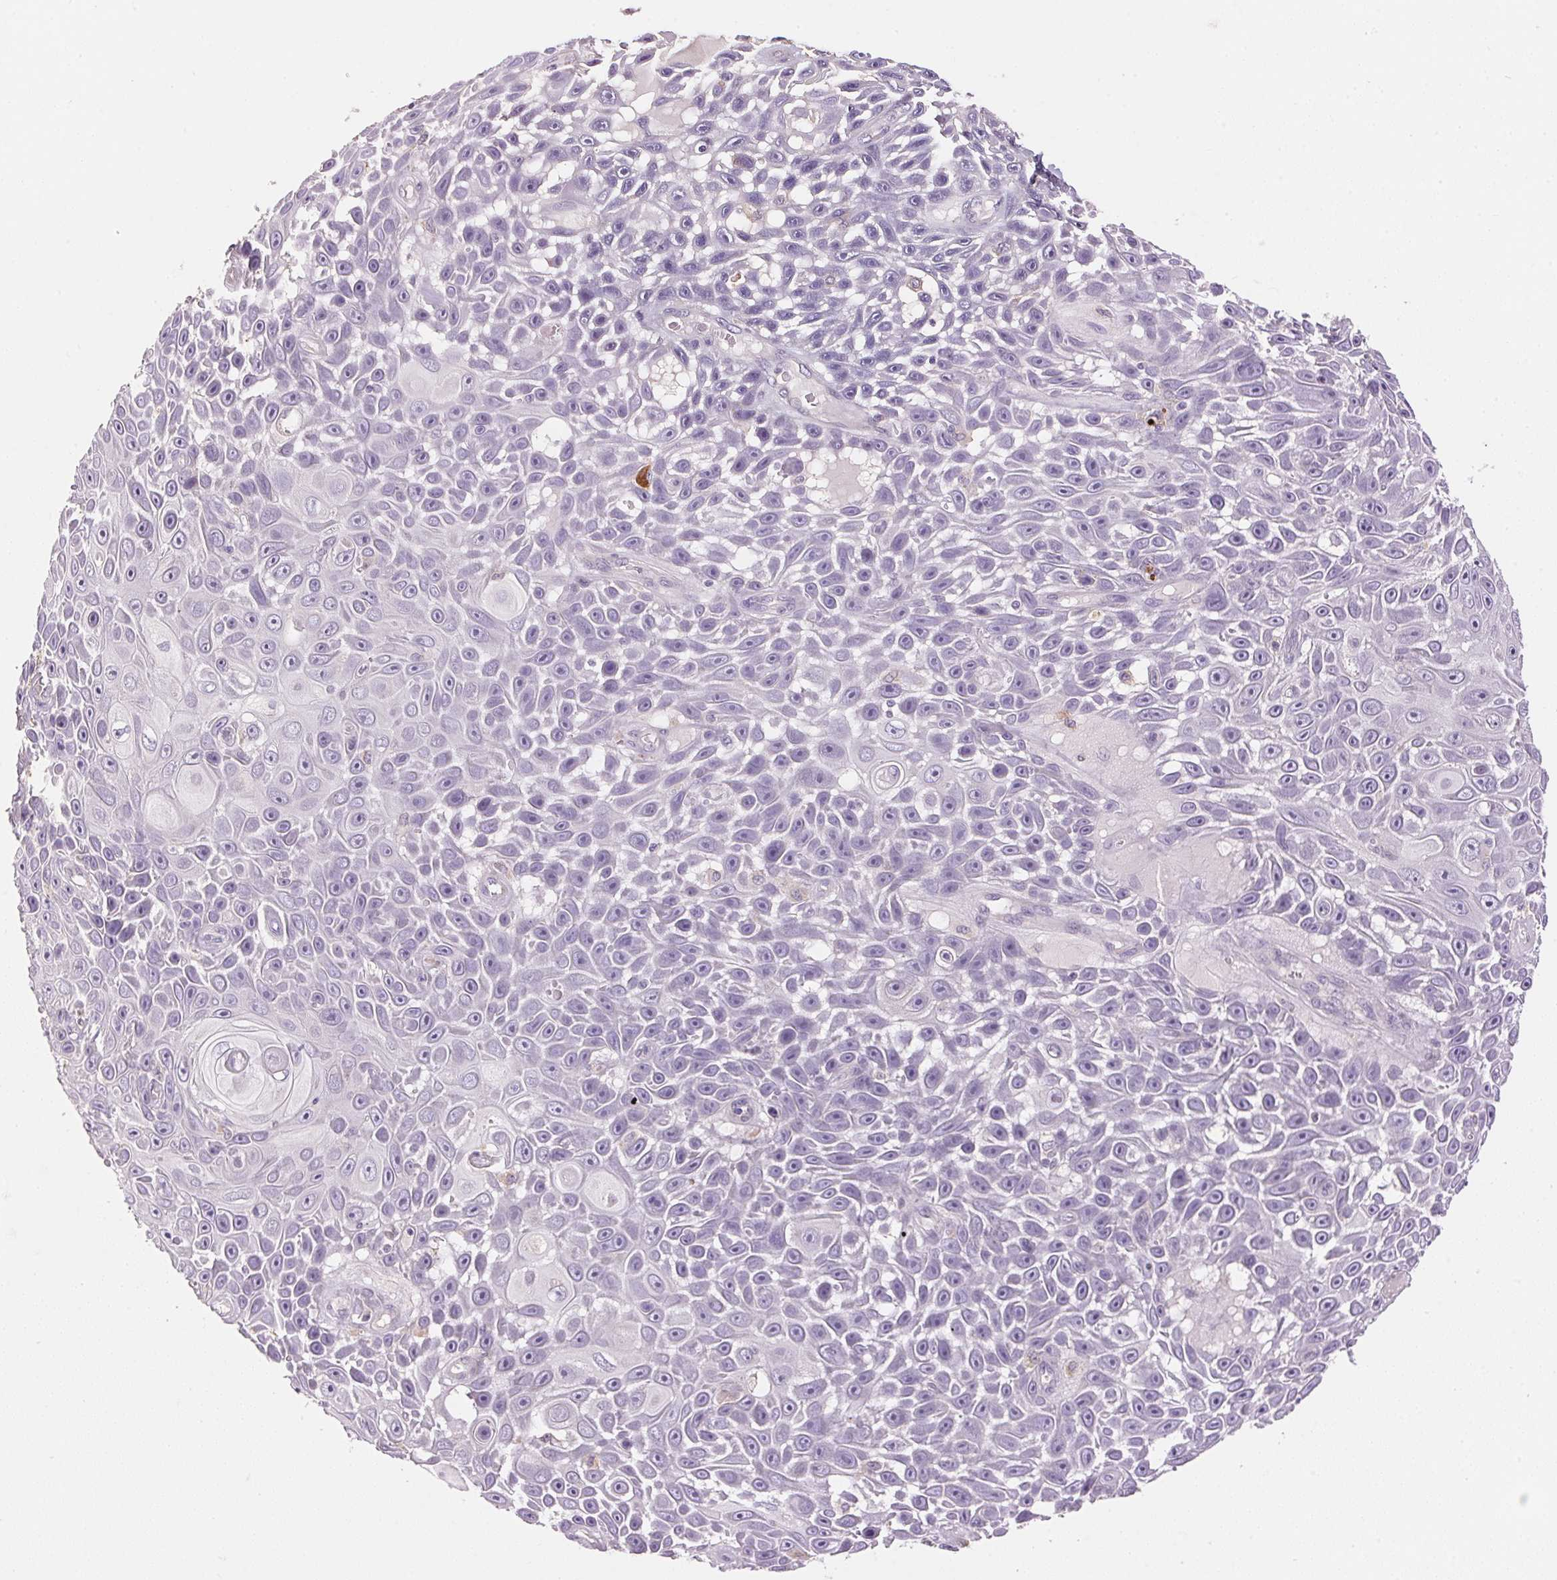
{"staining": {"intensity": "negative", "quantity": "none", "location": "none"}, "tissue": "skin cancer", "cell_type": "Tumor cells", "image_type": "cancer", "snomed": [{"axis": "morphology", "description": "Squamous cell carcinoma, NOS"}, {"axis": "topography", "description": "Skin"}], "caption": "An immunohistochemistry photomicrograph of skin cancer is shown. There is no staining in tumor cells of skin cancer.", "gene": "LYZL6", "patient": {"sex": "male", "age": 82}}